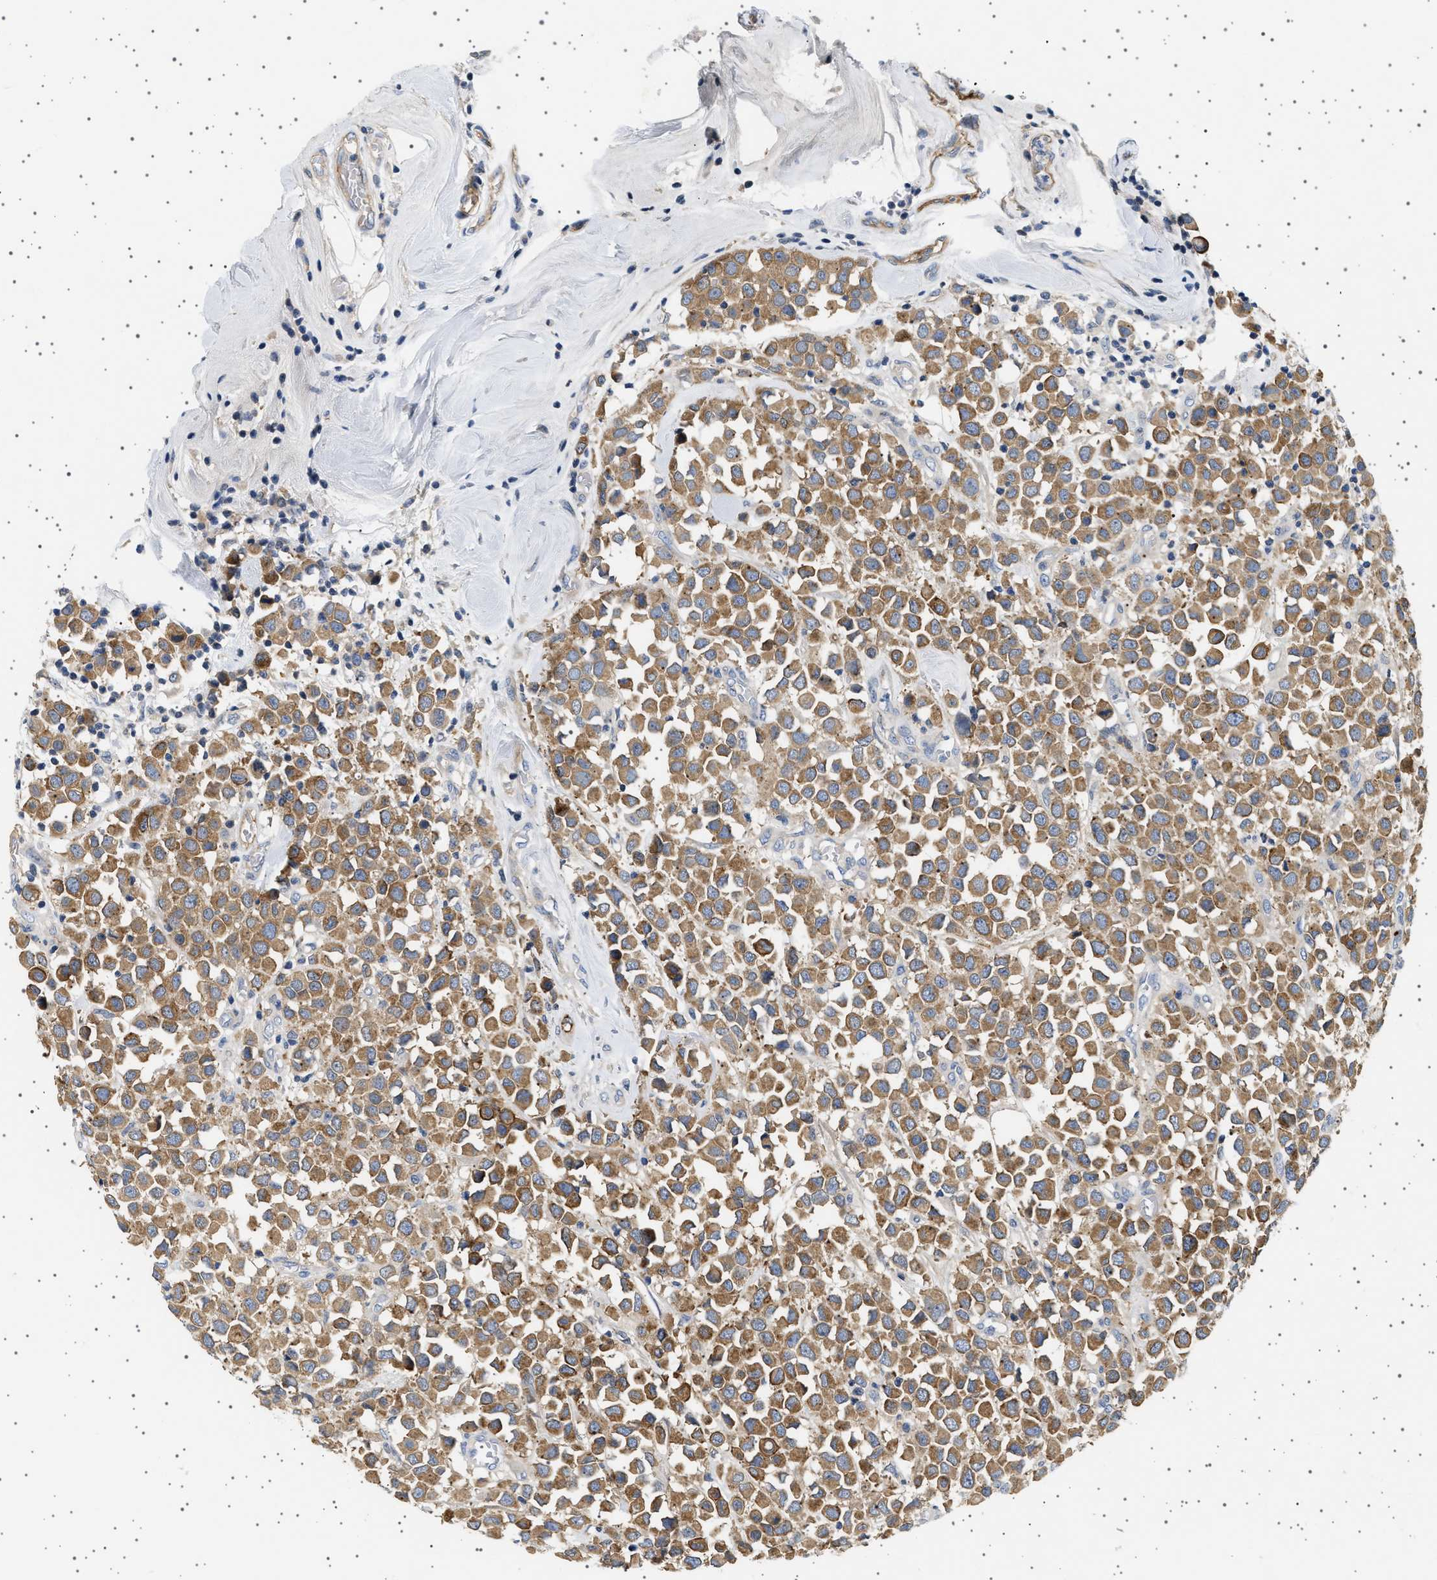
{"staining": {"intensity": "moderate", "quantity": ">75%", "location": "cytoplasmic/membranous"}, "tissue": "breast cancer", "cell_type": "Tumor cells", "image_type": "cancer", "snomed": [{"axis": "morphology", "description": "Duct carcinoma"}, {"axis": "topography", "description": "Breast"}], "caption": "A brown stain highlights moderate cytoplasmic/membranous staining of a protein in human breast cancer tumor cells.", "gene": "PLPP6", "patient": {"sex": "female", "age": 61}}